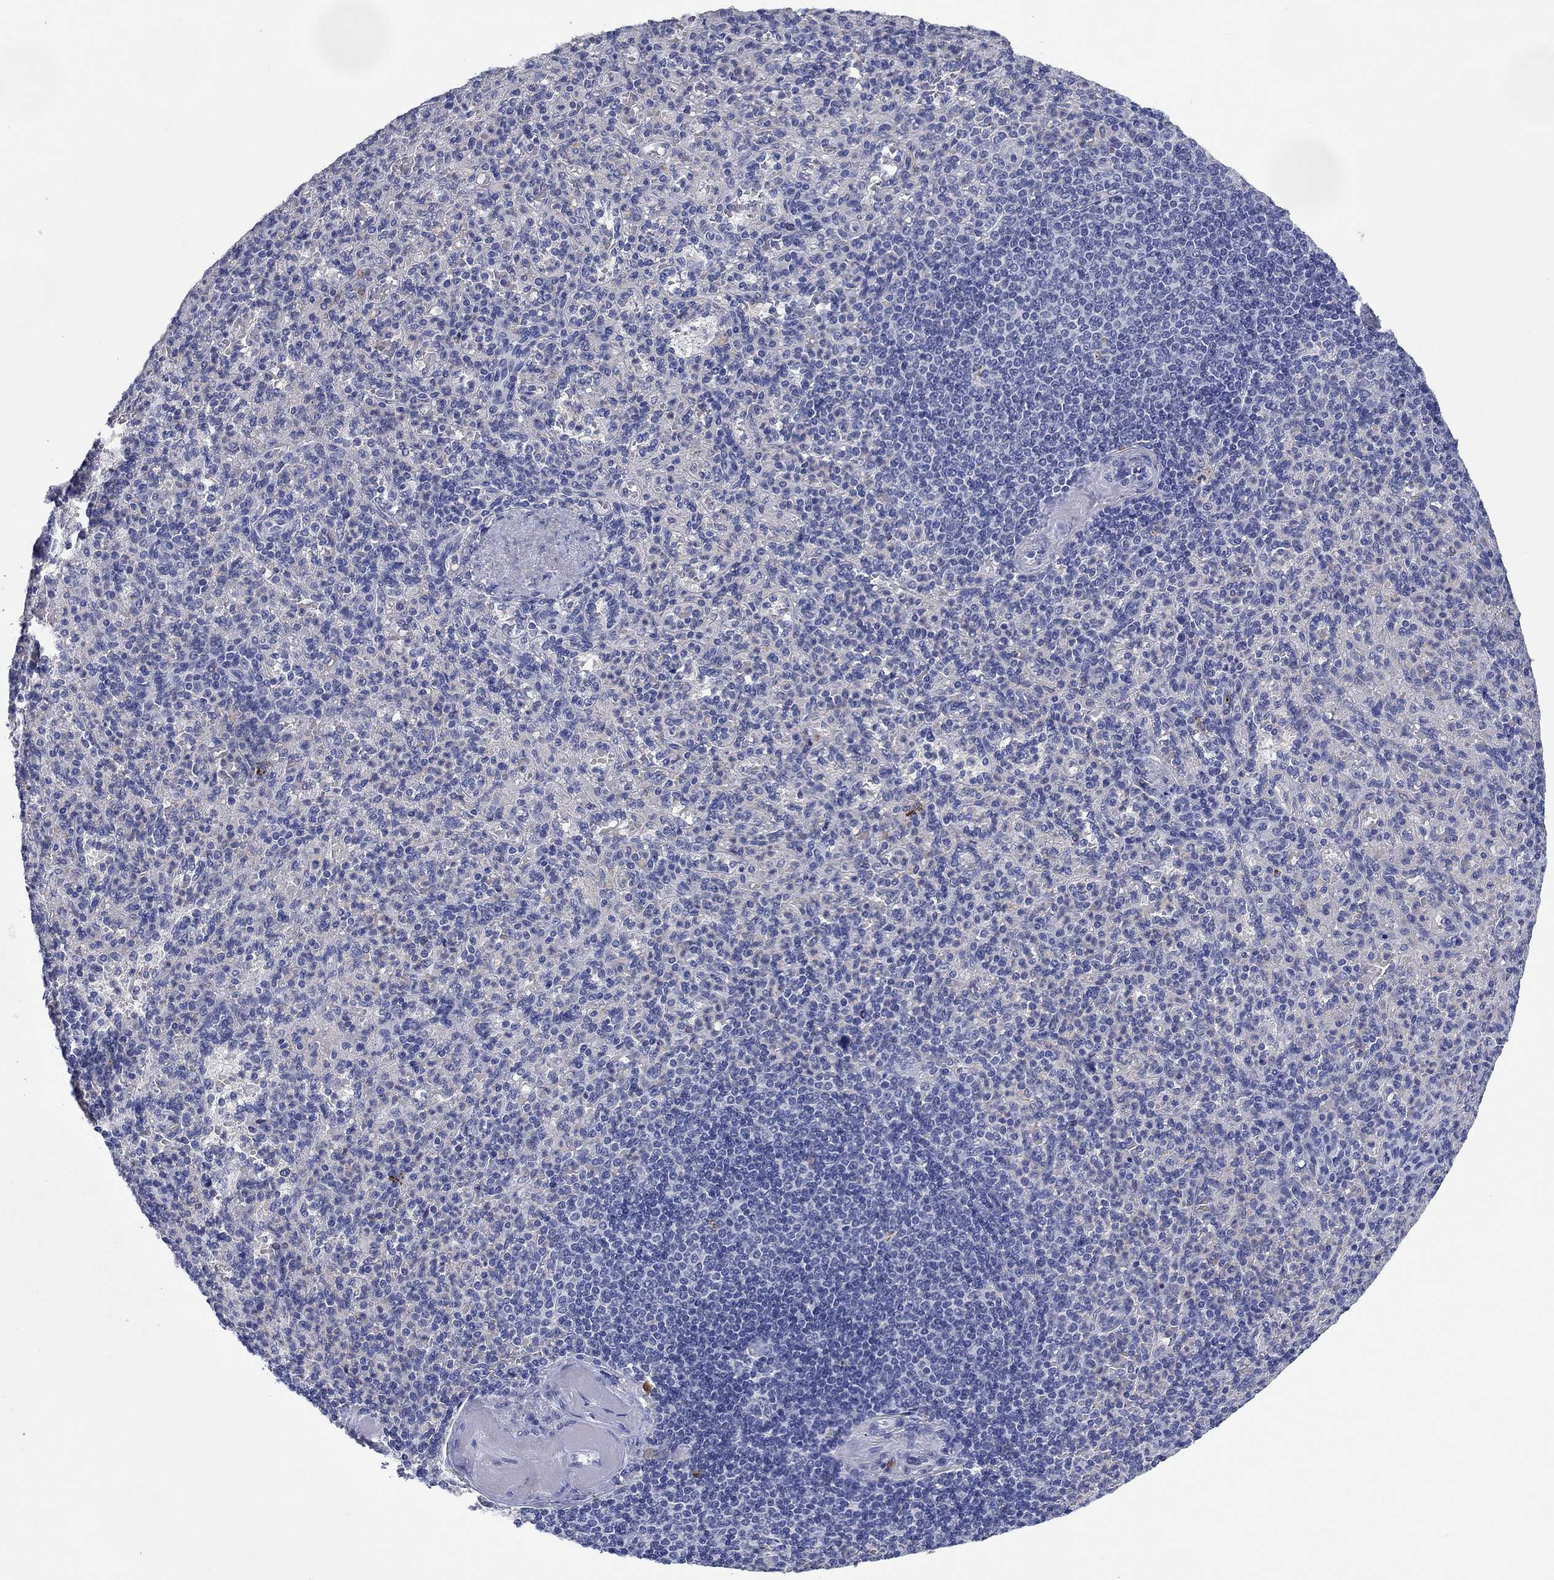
{"staining": {"intensity": "negative", "quantity": "none", "location": "none"}, "tissue": "spleen", "cell_type": "Cells in red pulp", "image_type": "normal", "snomed": [{"axis": "morphology", "description": "Normal tissue, NOS"}, {"axis": "topography", "description": "Spleen"}], "caption": "Cells in red pulp show no significant positivity in unremarkable spleen. The staining is performed using DAB brown chromogen with nuclei counter-stained in using hematoxylin.", "gene": "HDC", "patient": {"sex": "female", "age": 74}}